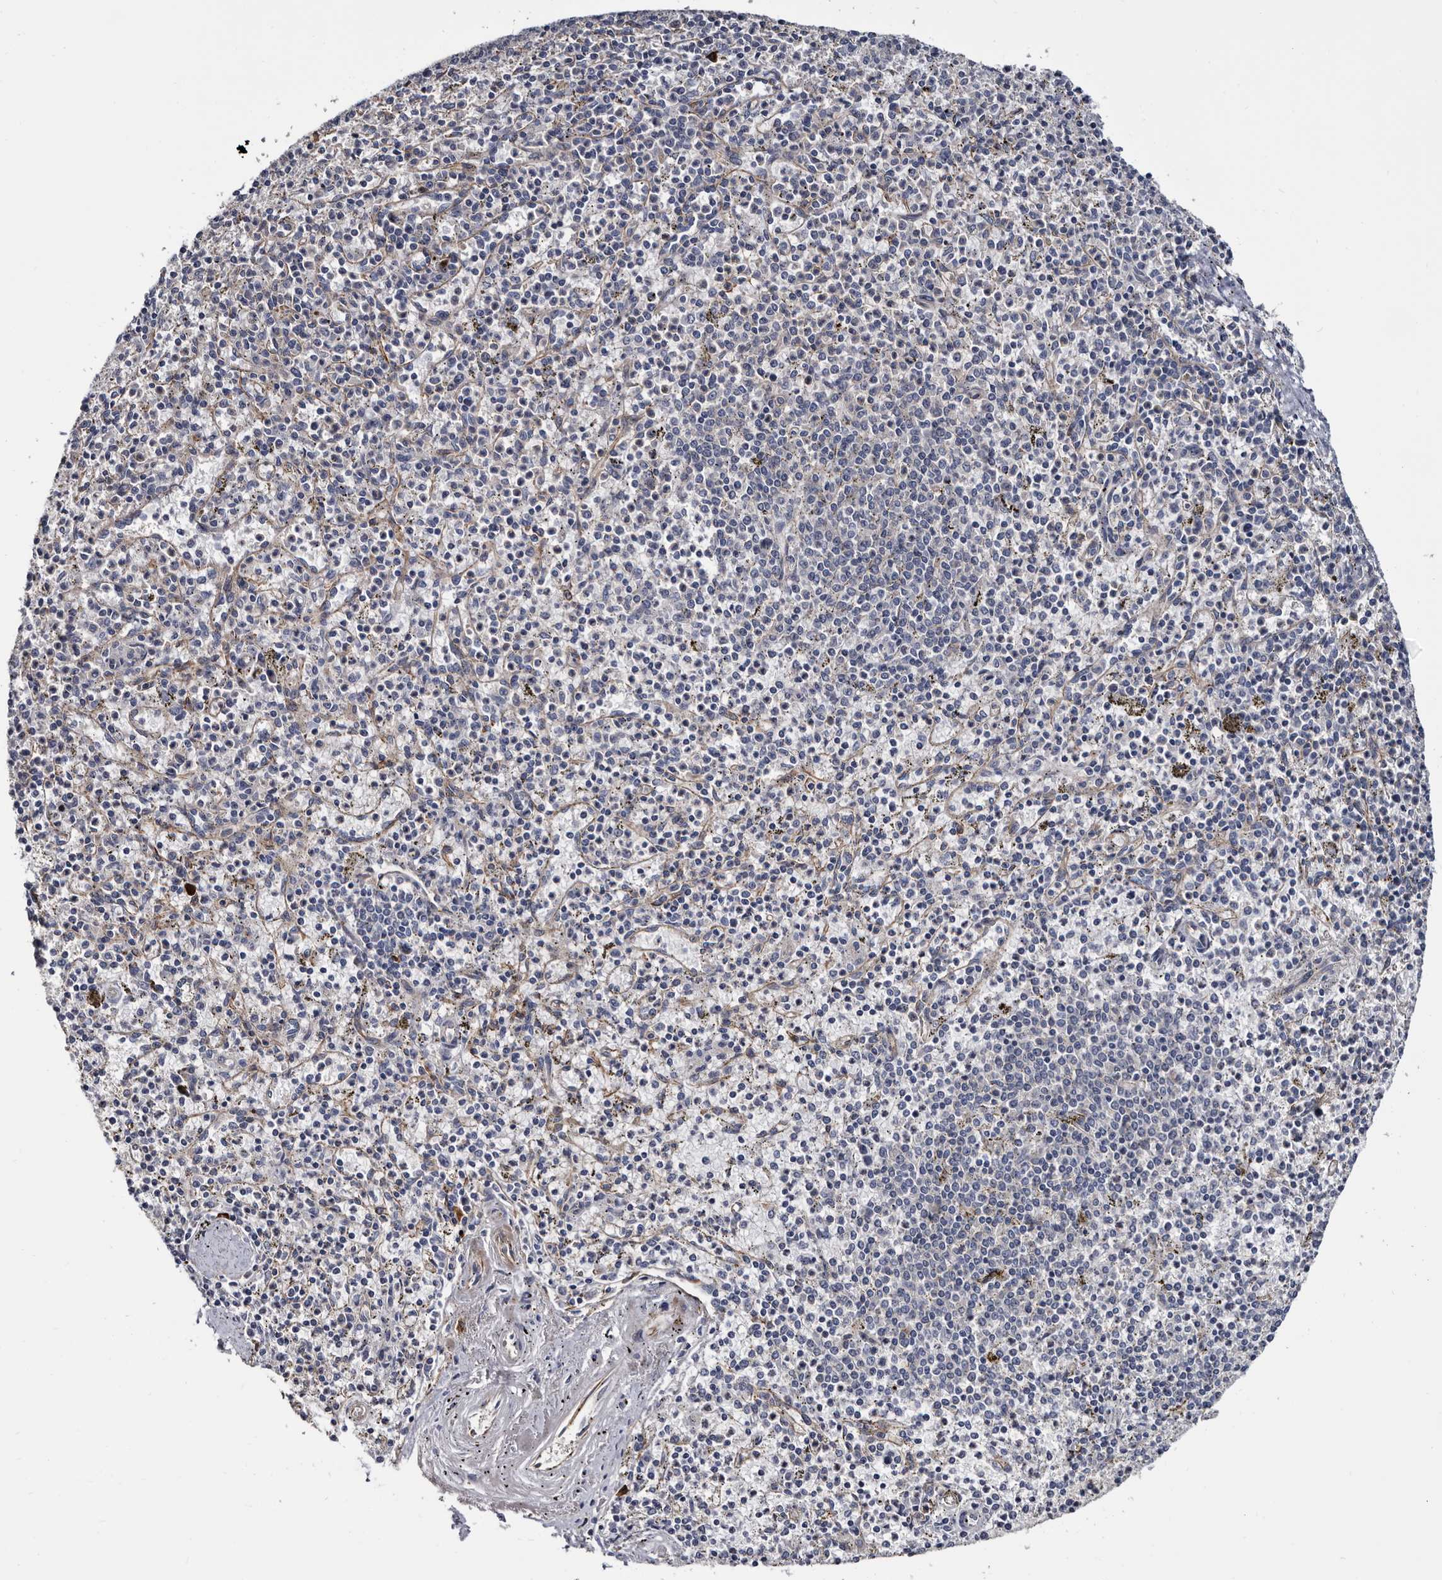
{"staining": {"intensity": "negative", "quantity": "none", "location": "none"}, "tissue": "spleen", "cell_type": "Cells in red pulp", "image_type": "normal", "snomed": [{"axis": "morphology", "description": "Normal tissue, NOS"}, {"axis": "topography", "description": "Spleen"}], "caption": "This histopathology image is of normal spleen stained with immunohistochemistry (IHC) to label a protein in brown with the nuclei are counter-stained blue. There is no staining in cells in red pulp. Brightfield microscopy of immunohistochemistry (IHC) stained with DAB (3,3'-diaminobenzidine) (brown) and hematoxylin (blue), captured at high magnification.", "gene": "TSPAN17", "patient": {"sex": "male", "age": 72}}